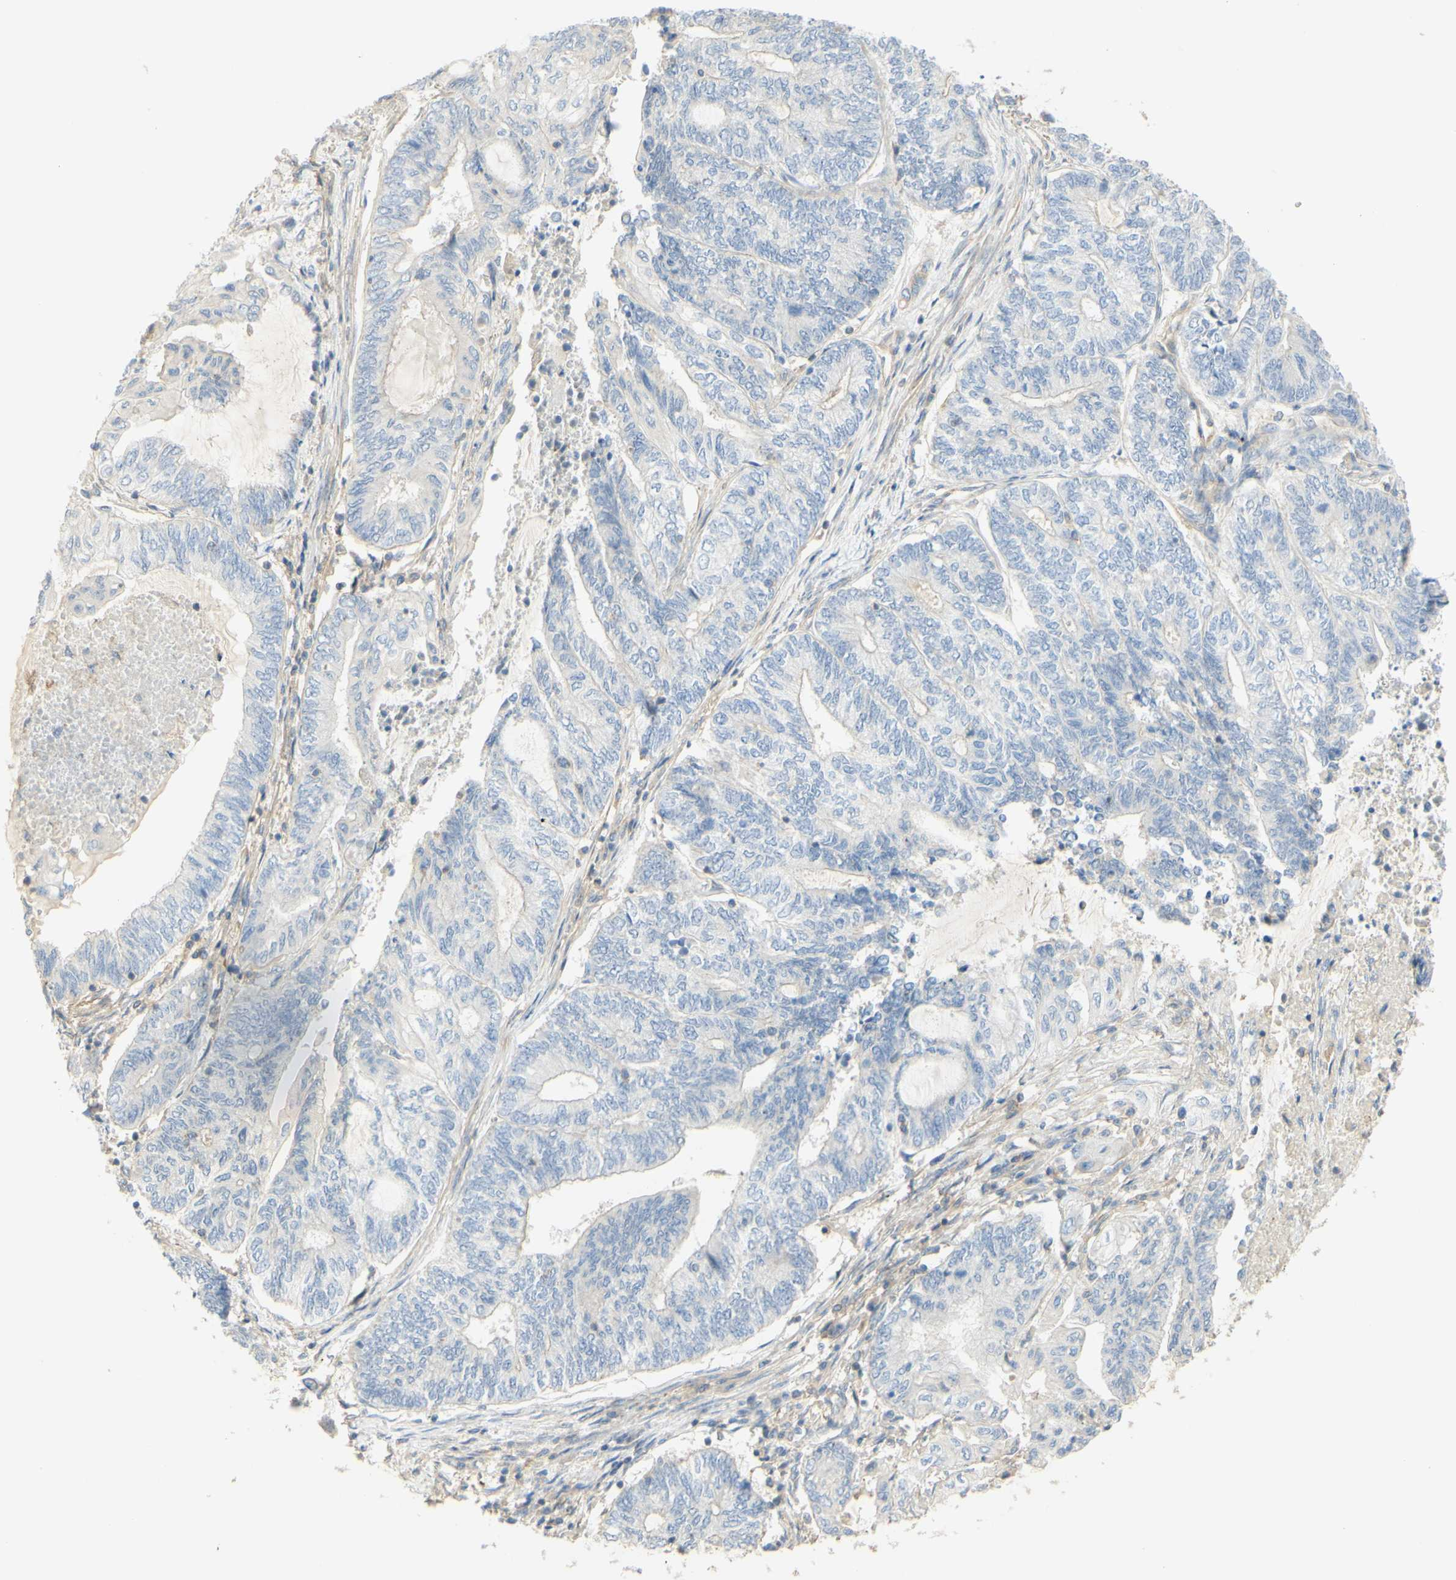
{"staining": {"intensity": "negative", "quantity": "none", "location": "none"}, "tissue": "endometrial cancer", "cell_type": "Tumor cells", "image_type": "cancer", "snomed": [{"axis": "morphology", "description": "Adenocarcinoma, NOS"}, {"axis": "topography", "description": "Uterus"}, {"axis": "topography", "description": "Endometrium"}], "caption": "Tumor cells show no significant expression in endometrial adenocarcinoma. (Stains: DAB (3,3'-diaminobenzidine) immunohistochemistry with hematoxylin counter stain, Microscopy: brightfield microscopy at high magnification).", "gene": "IKBKG", "patient": {"sex": "female", "age": 70}}